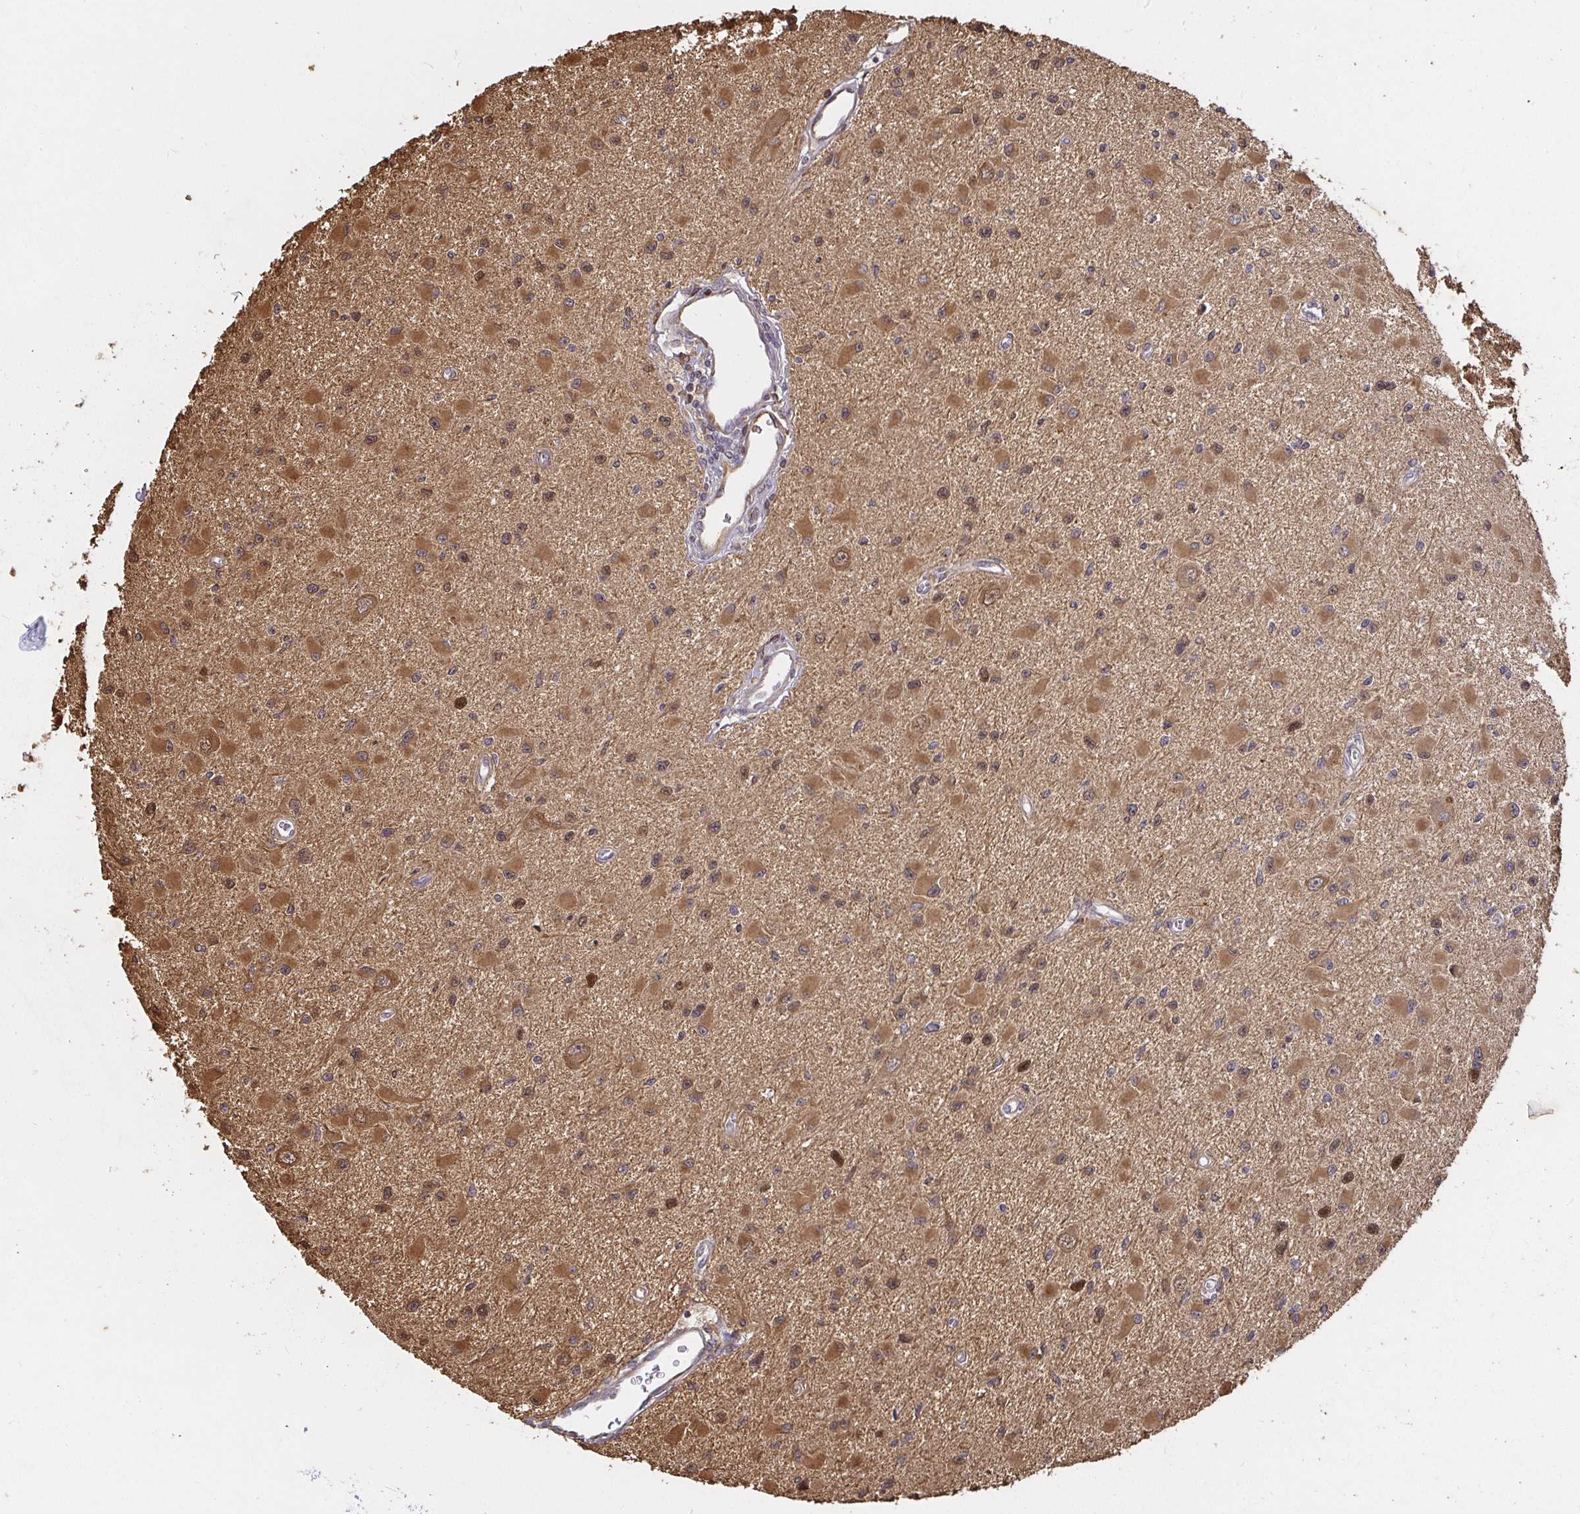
{"staining": {"intensity": "moderate", "quantity": ">75%", "location": "cytoplasmic/membranous"}, "tissue": "glioma", "cell_type": "Tumor cells", "image_type": "cancer", "snomed": [{"axis": "morphology", "description": "Glioma, malignant, High grade"}, {"axis": "topography", "description": "Brain"}], "caption": "The image shows a brown stain indicating the presence of a protein in the cytoplasmic/membranous of tumor cells in glioma.", "gene": "SHISA4", "patient": {"sex": "male", "age": 54}}